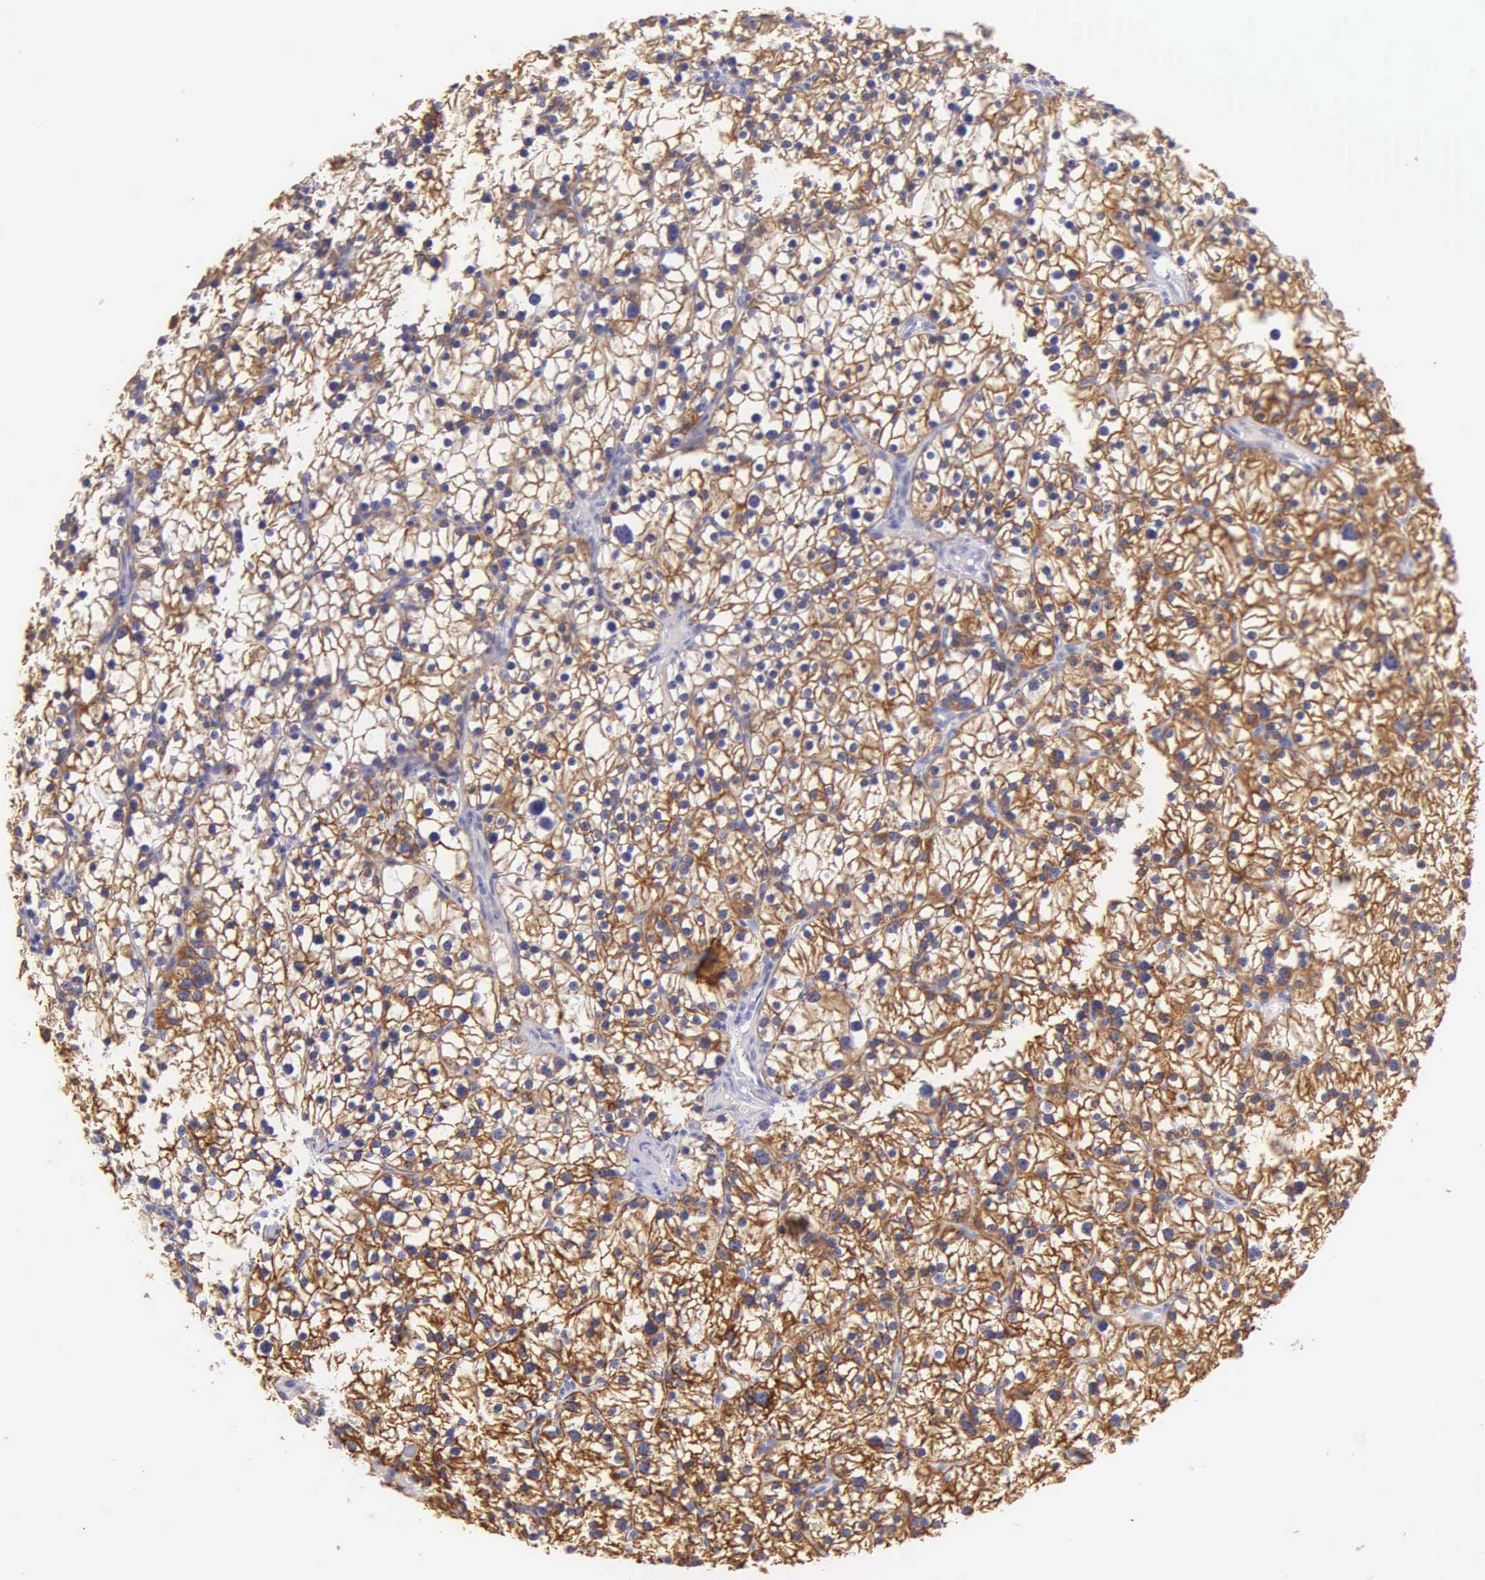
{"staining": {"intensity": "weak", "quantity": ">75%", "location": "cytoplasmic/membranous"}, "tissue": "parathyroid gland", "cell_type": "Glandular cells", "image_type": "normal", "snomed": [{"axis": "morphology", "description": "Normal tissue, NOS"}, {"axis": "topography", "description": "Parathyroid gland"}], "caption": "Weak cytoplasmic/membranous protein positivity is appreciated in approximately >75% of glandular cells in parathyroid gland. (IHC, brightfield microscopy, high magnification).", "gene": "KRT14", "patient": {"sex": "female", "age": 54}}